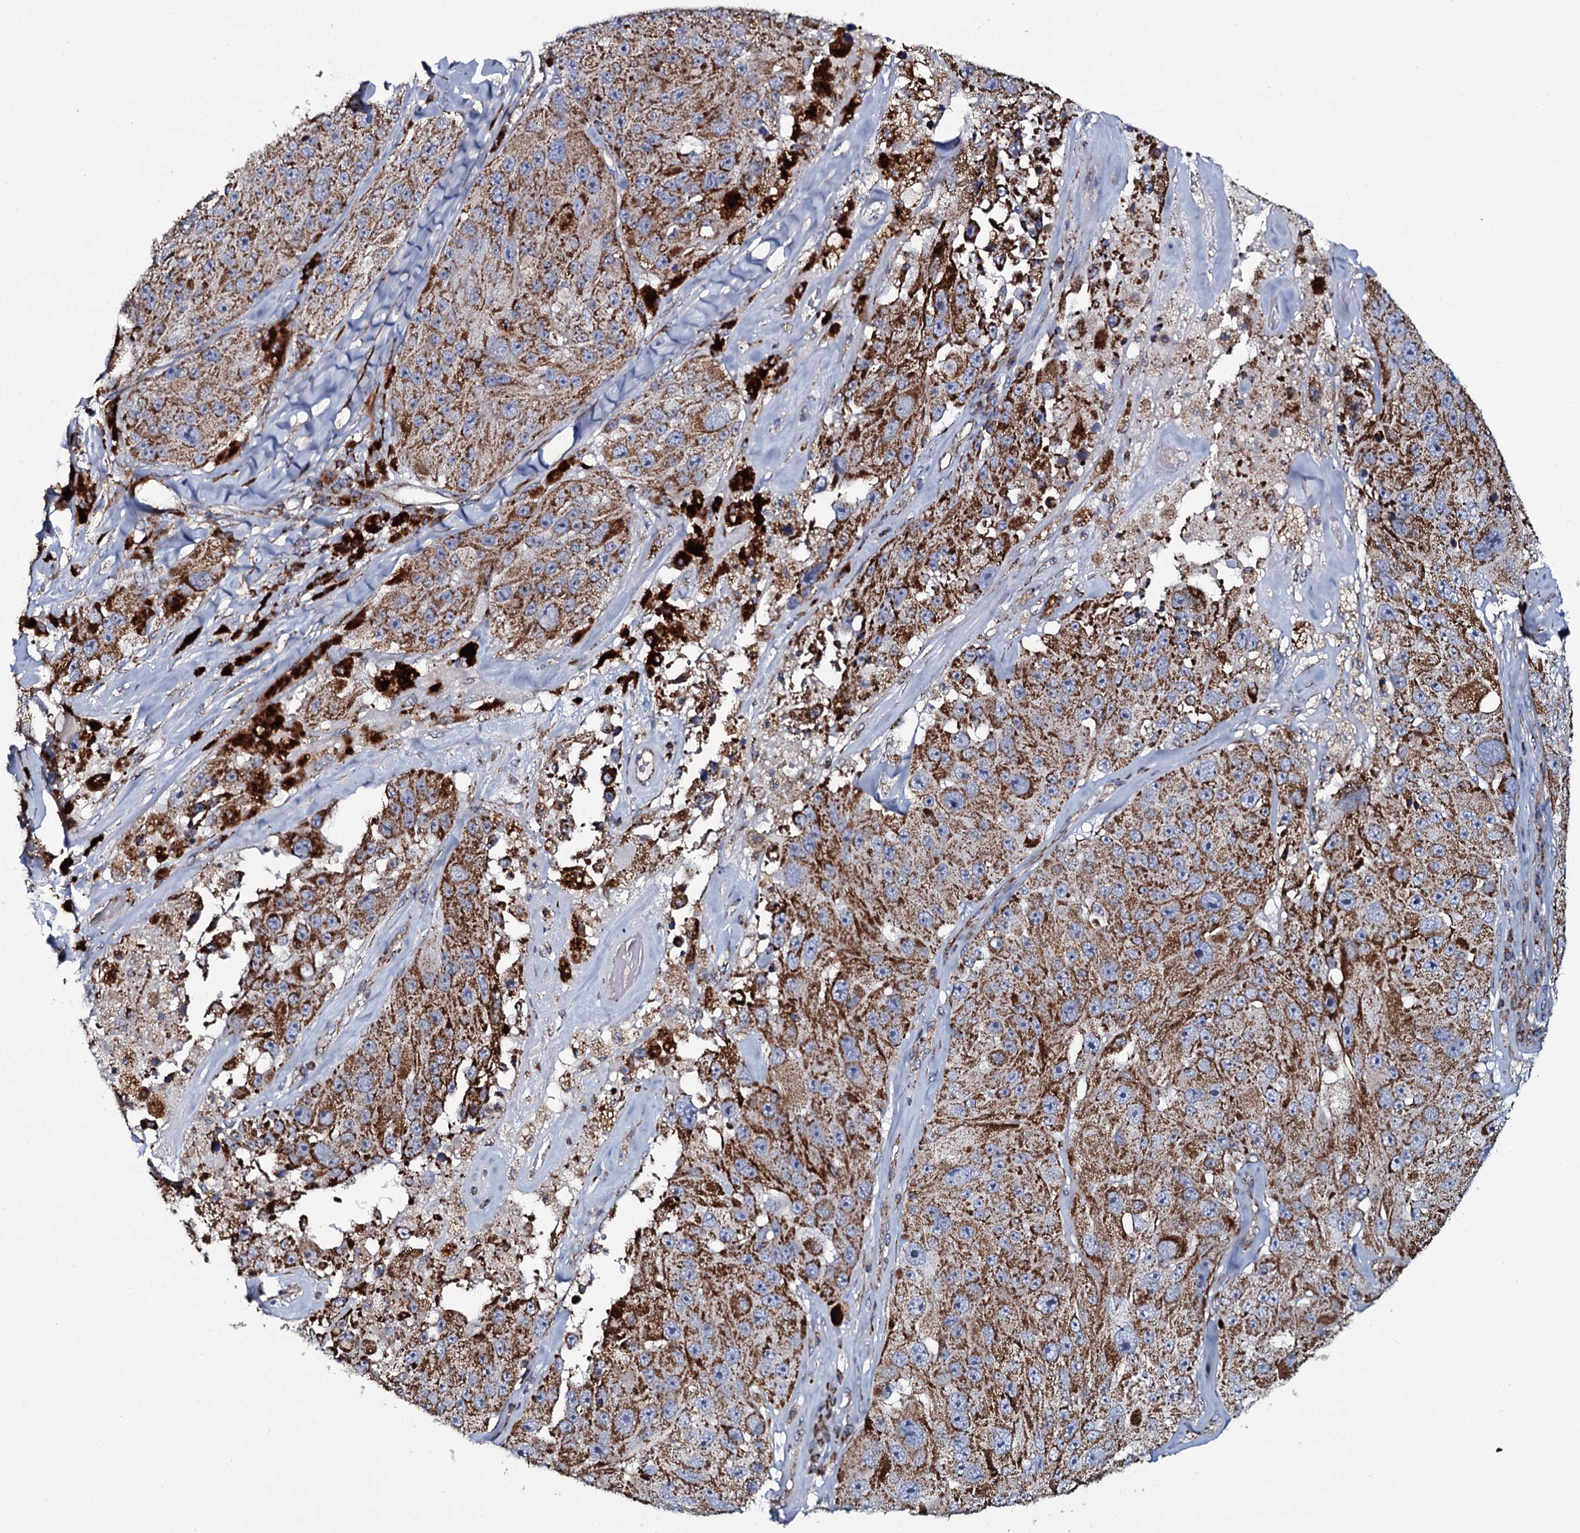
{"staining": {"intensity": "strong", "quantity": ">75%", "location": "cytoplasmic/membranous"}, "tissue": "melanoma", "cell_type": "Tumor cells", "image_type": "cancer", "snomed": [{"axis": "morphology", "description": "Malignant melanoma, Metastatic site"}, {"axis": "topography", "description": "Lymph node"}], "caption": "High-magnification brightfield microscopy of melanoma stained with DAB (3,3'-diaminobenzidine) (brown) and counterstained with hematoxylin (blue). tumor cells exhibit strong cytoplasmic/membranous staining is identified in about>75% of cells.", "gene": "EVC2", "patient": {"sex": "male", "age": 62}}